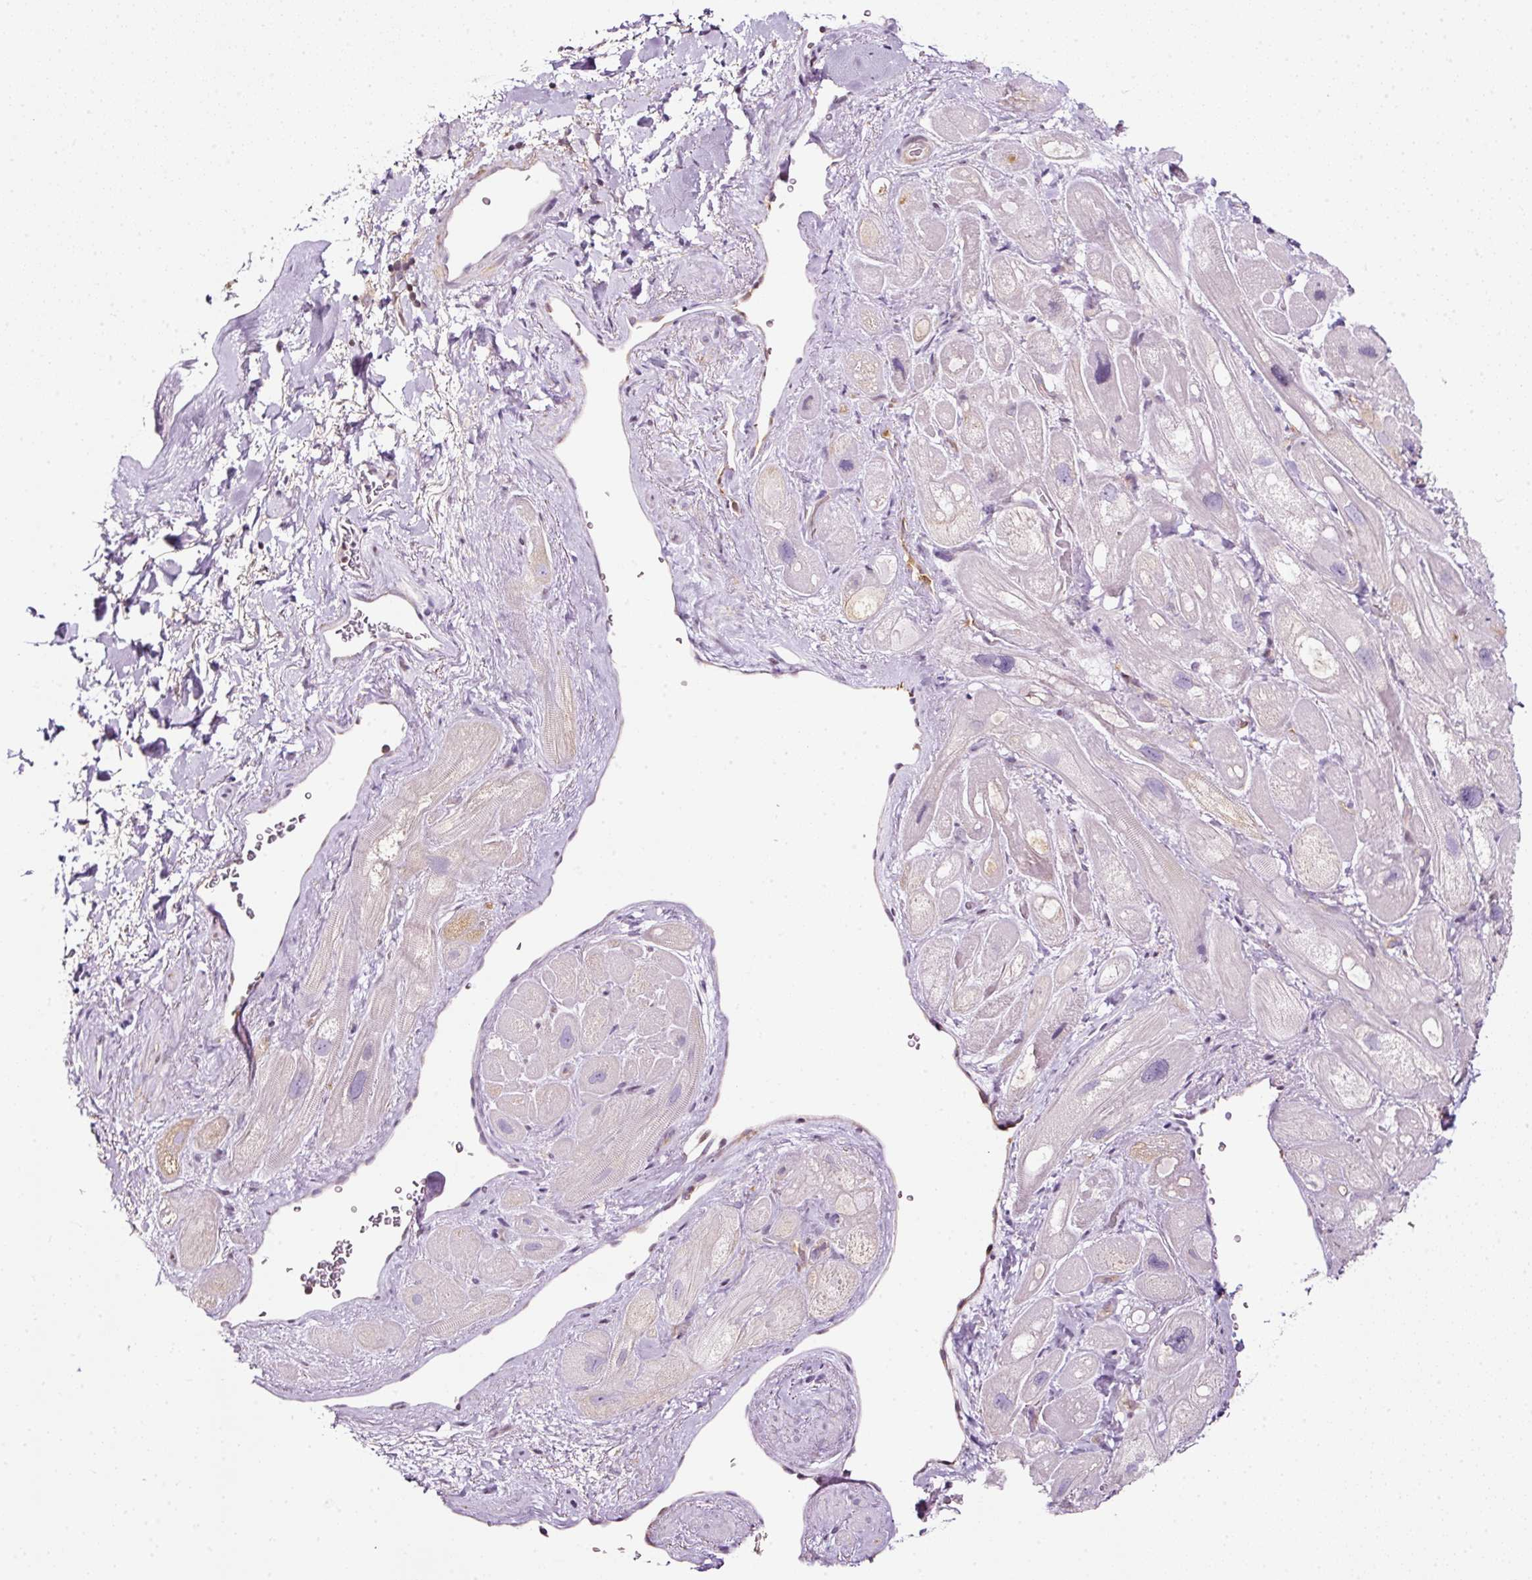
{"staining": {"intensity": "weak", "quantity": "<25%", "location": "cytoplasmic/membranous"}, "tissue": "heart muscle", "cell_type": "Cardiomyocytes", "image_type": "normal", "snomed": [{"axis": "morphology", "description": "Normal tissue, NOS"}, {"axis": "topography", "description": "Heart"}], "caption": "The photomicrograph displays no significant positivity in cardiomyocytes of heart muscle.", "gene": "SCNM1", "patient": {"sex": "male", "age": 49}}